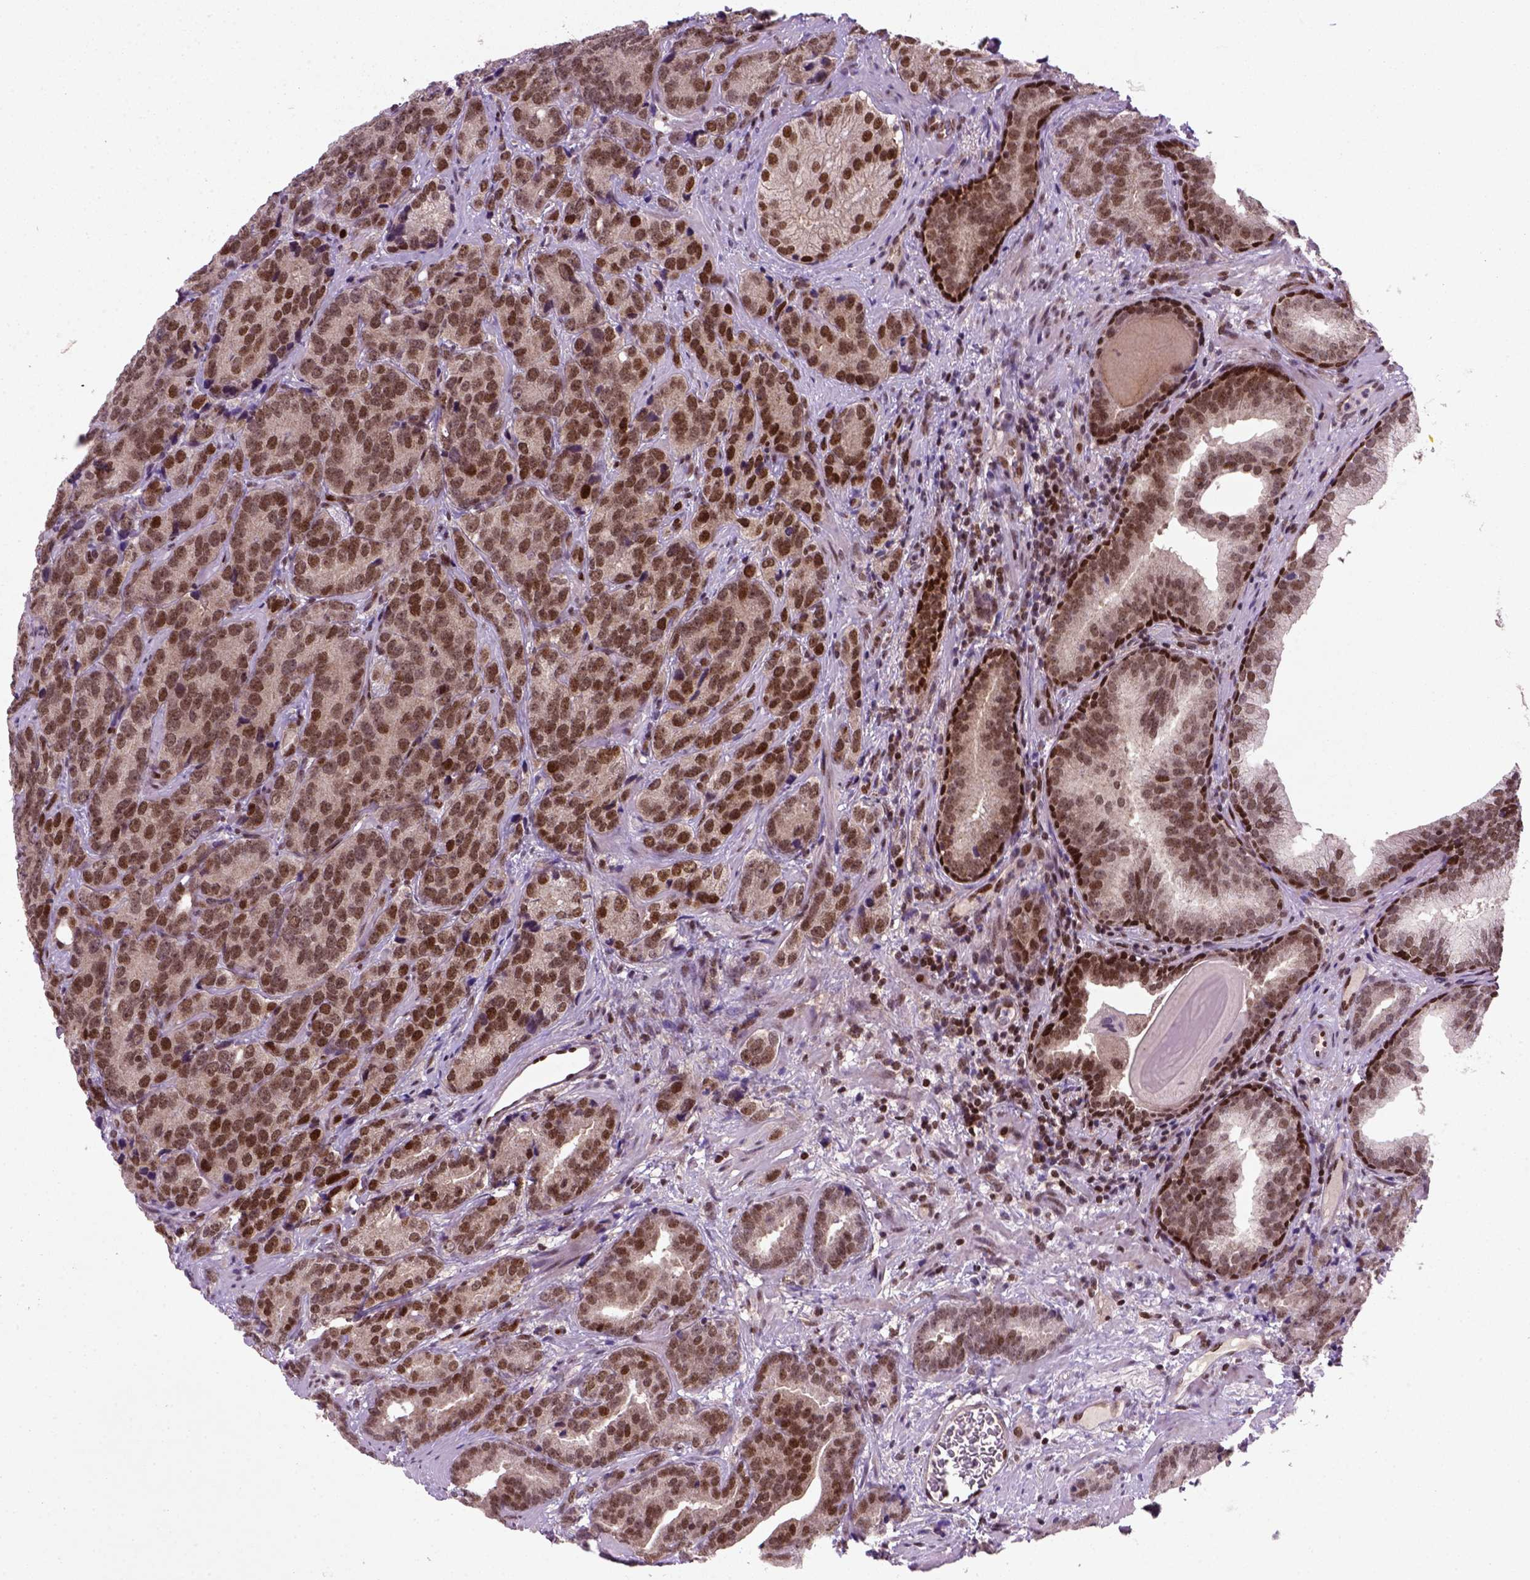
{"staining": {"intensity": "strong", "quantity": ">75%", "location": "nuclear"}, "tissue": "prostate cancer", "cell_type": "Tumor cells", "image_type": "cancer", "snomed": [{"axis": "morphology", "description": "Adenocarcinoma, NOS"}, {"axis": "topography", "description": "Prostate"}], "caption": "Tumor cells demonstrate high levels of strong nuclear positivity in approximately >75% of cells in prostate cancer (adenocarcinoma). The protein is stained brown, and the nuclei are stained in blue (DAB IHC with brightfield microscopy, high magnification).", "gene": "MGMT", "patient": {"sex": "male", "age": 71}}